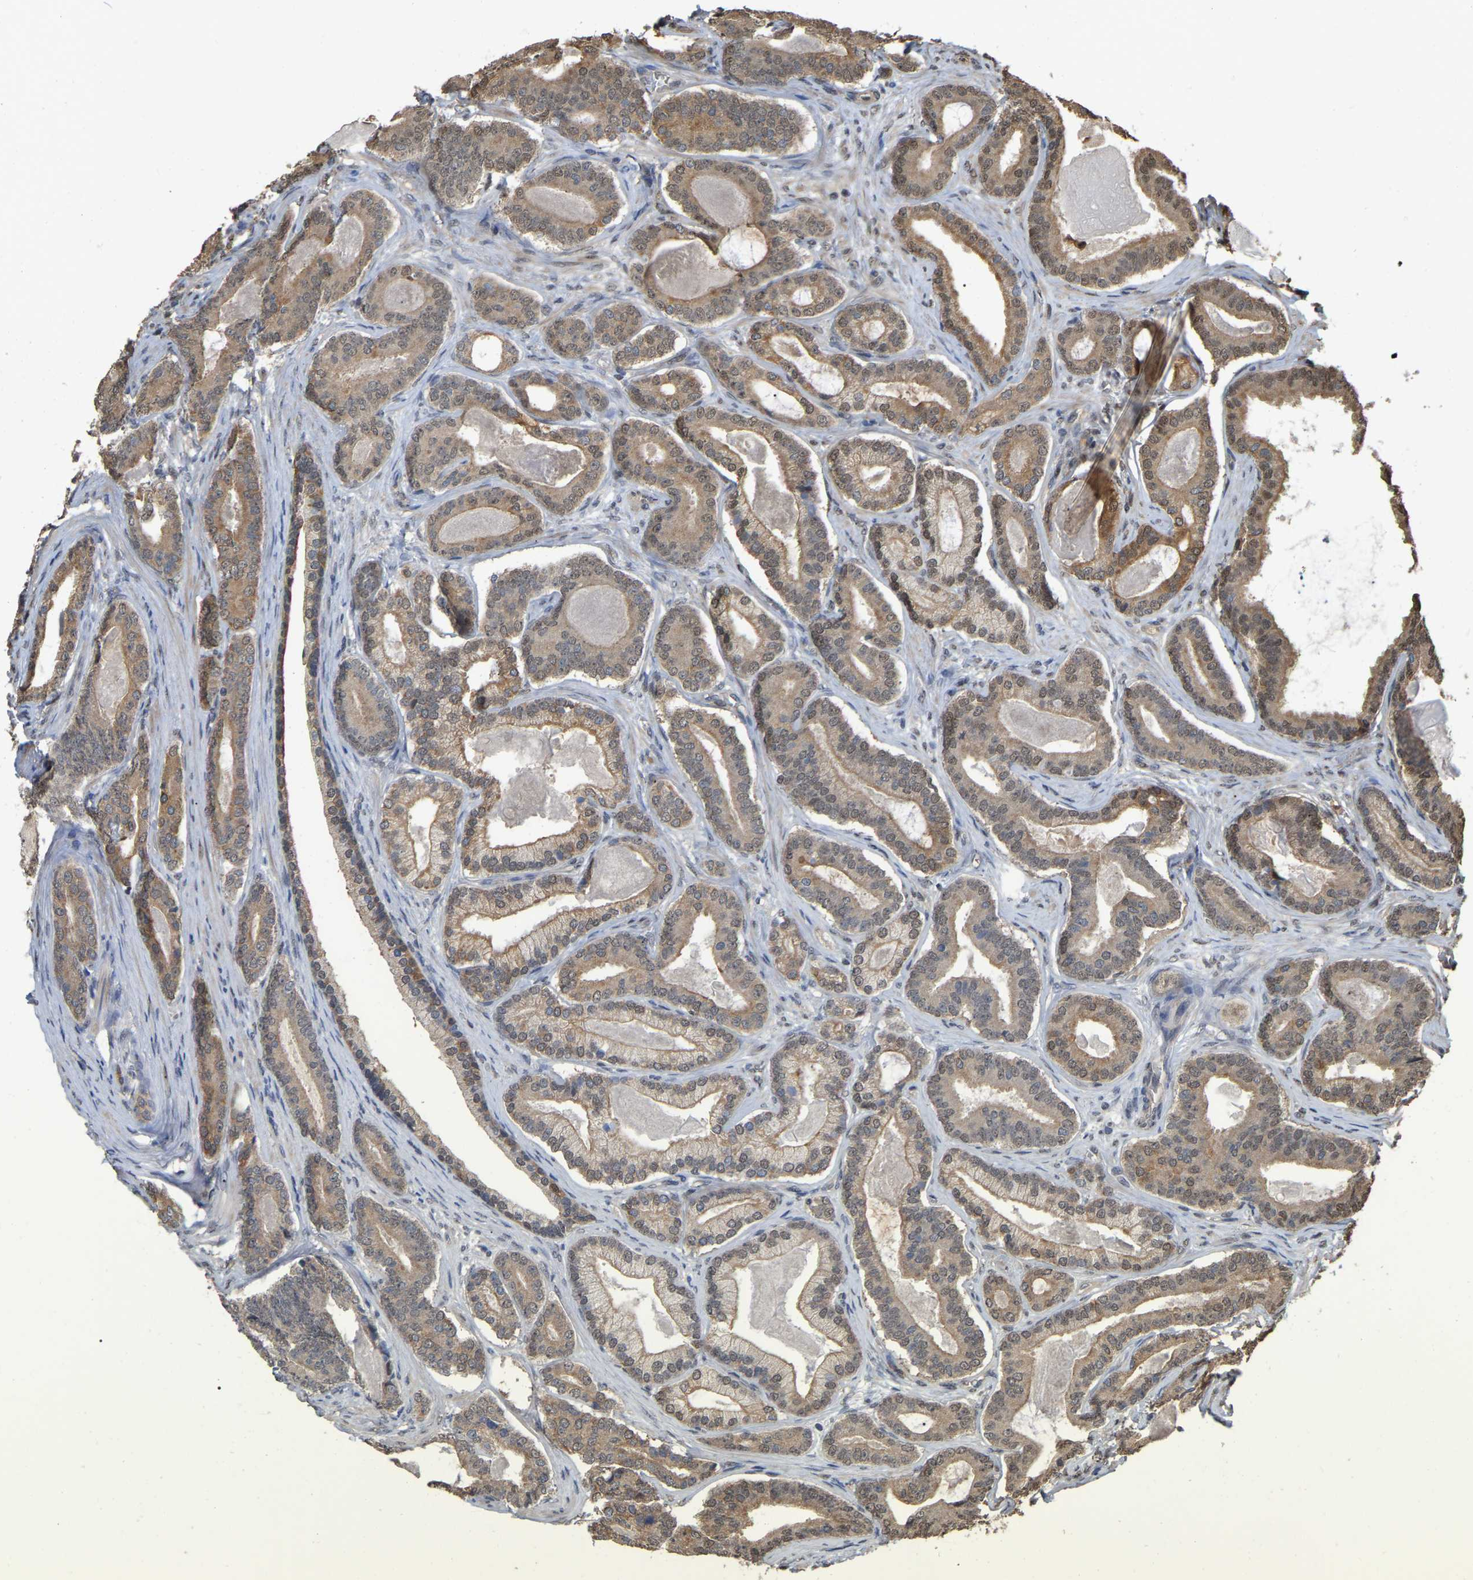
{"staining": {"intensity": "weak", "quantity": ">75%", "location": "cytoplasmic/membranous,nuclear"}, "tissue": "prostate cancer", "cell_type": "Tumor cells", "image_type": "cancer", "snomed": [{"axis": "morphology", "description": "Adenocarcinoma, High grade"}, {"axis": "topography", "description": "Prostate"}], "caption": "The image displays staining of prostate adenocarcinoma (high-grade), revealing weak cytoplasmic/membranous and nuclear protein expression (brown color) within tumor cells. The staining was performed using DAB, with brown indicating positive protein expression. Nuclei are stained blue with hematoxylin.", "gene": "FAM219A", "patient": {"sex": "male", "age": 60}}